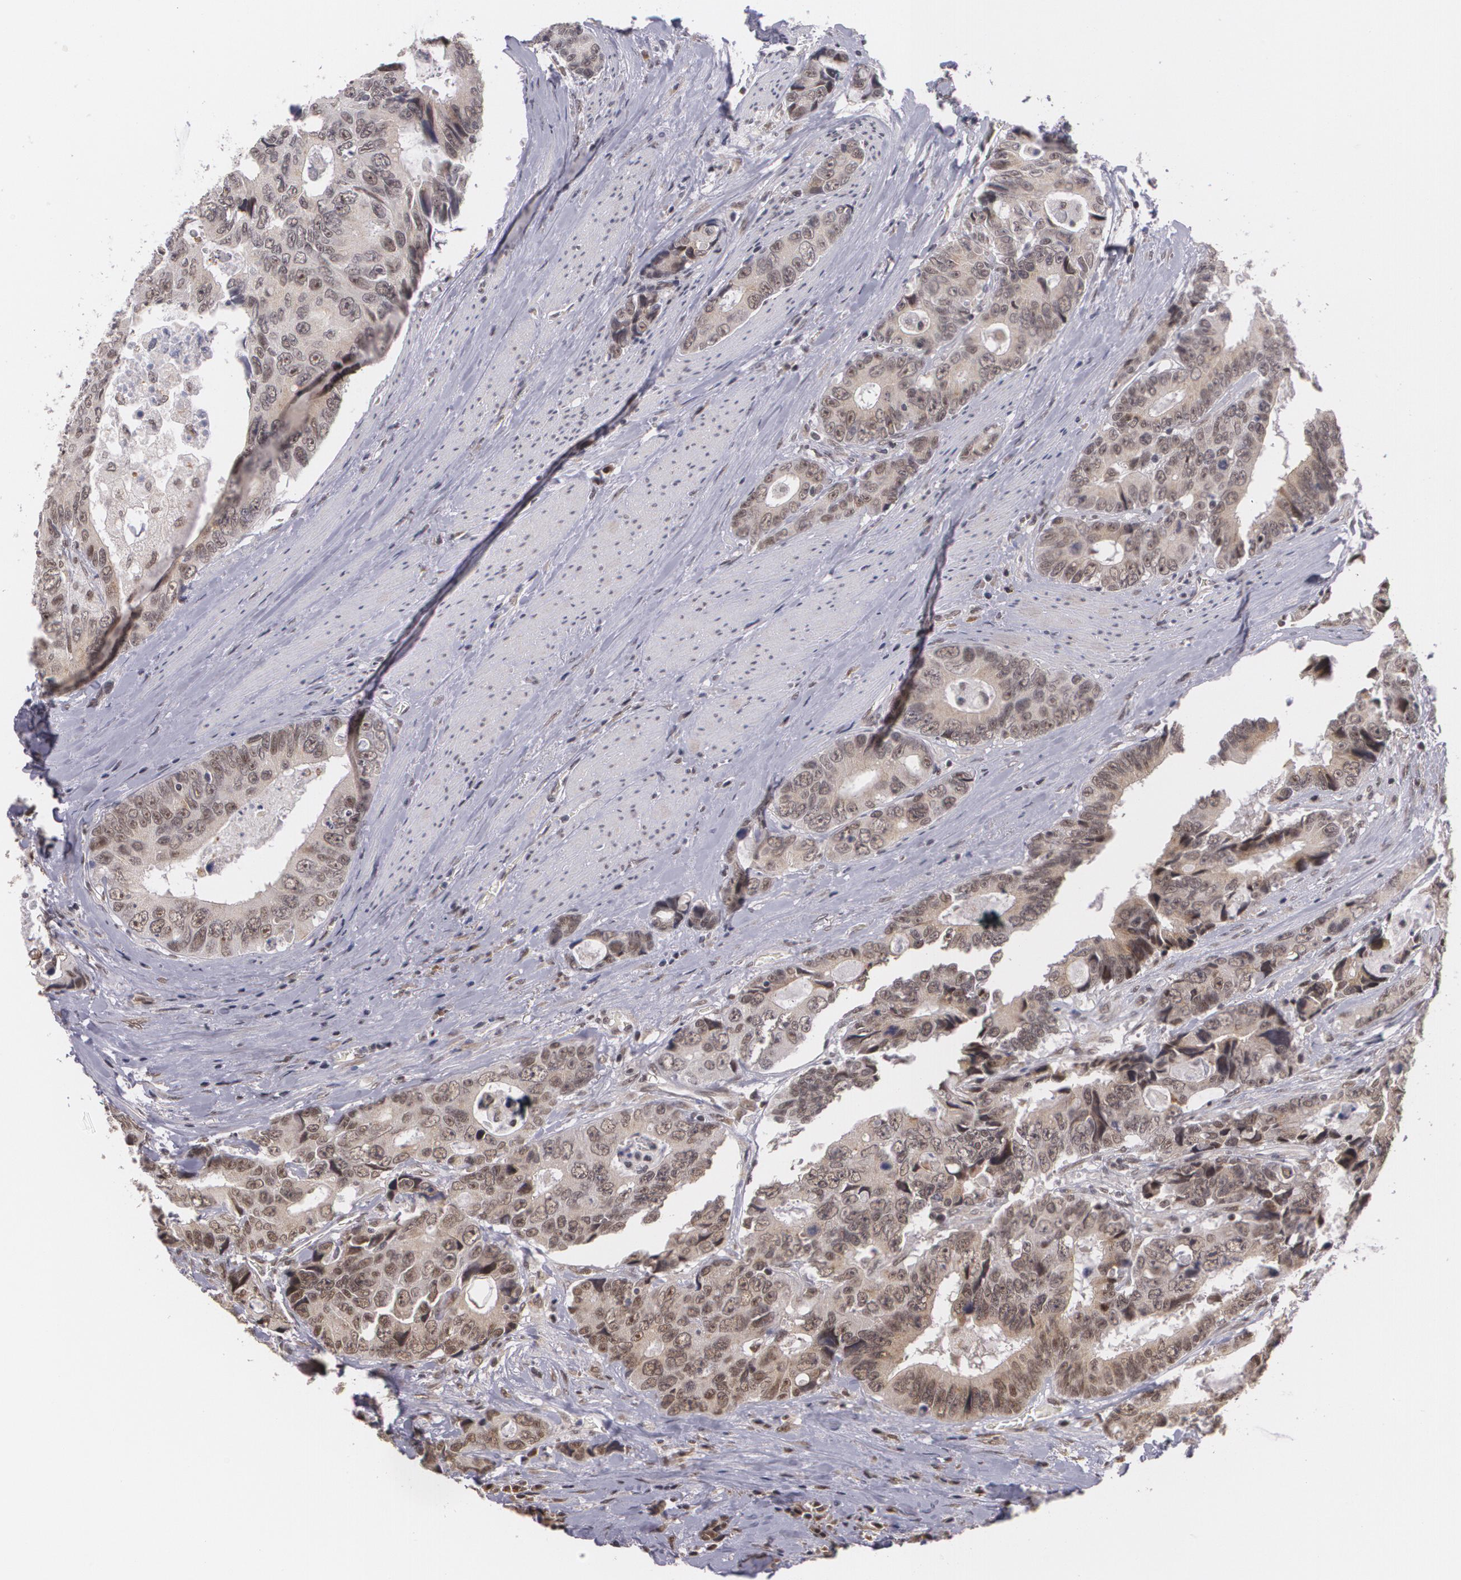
{"staining": {"intensity": "weak", "quantity": "25%-75%", "location": "cytoplasmic/membranous,nuclear"}, "tissue": "colorectal cancer", "cell_type": "Tumor cells", "image_type": "cancer", "snomed": [{"axis": "morphology", "description": "Adenocarcinoma, NOS"}, {"axis": "topography", "description": "Rectum"}], "caption": "An IHC image of tumor tissue is shown. Protein staining in brown highlights weak cytoplasmic/membranous and nuclear positivity in colorectal cancer within tumor cells.", "gene": "ALX1", "patient": {"sex": "female", "age": 67}}